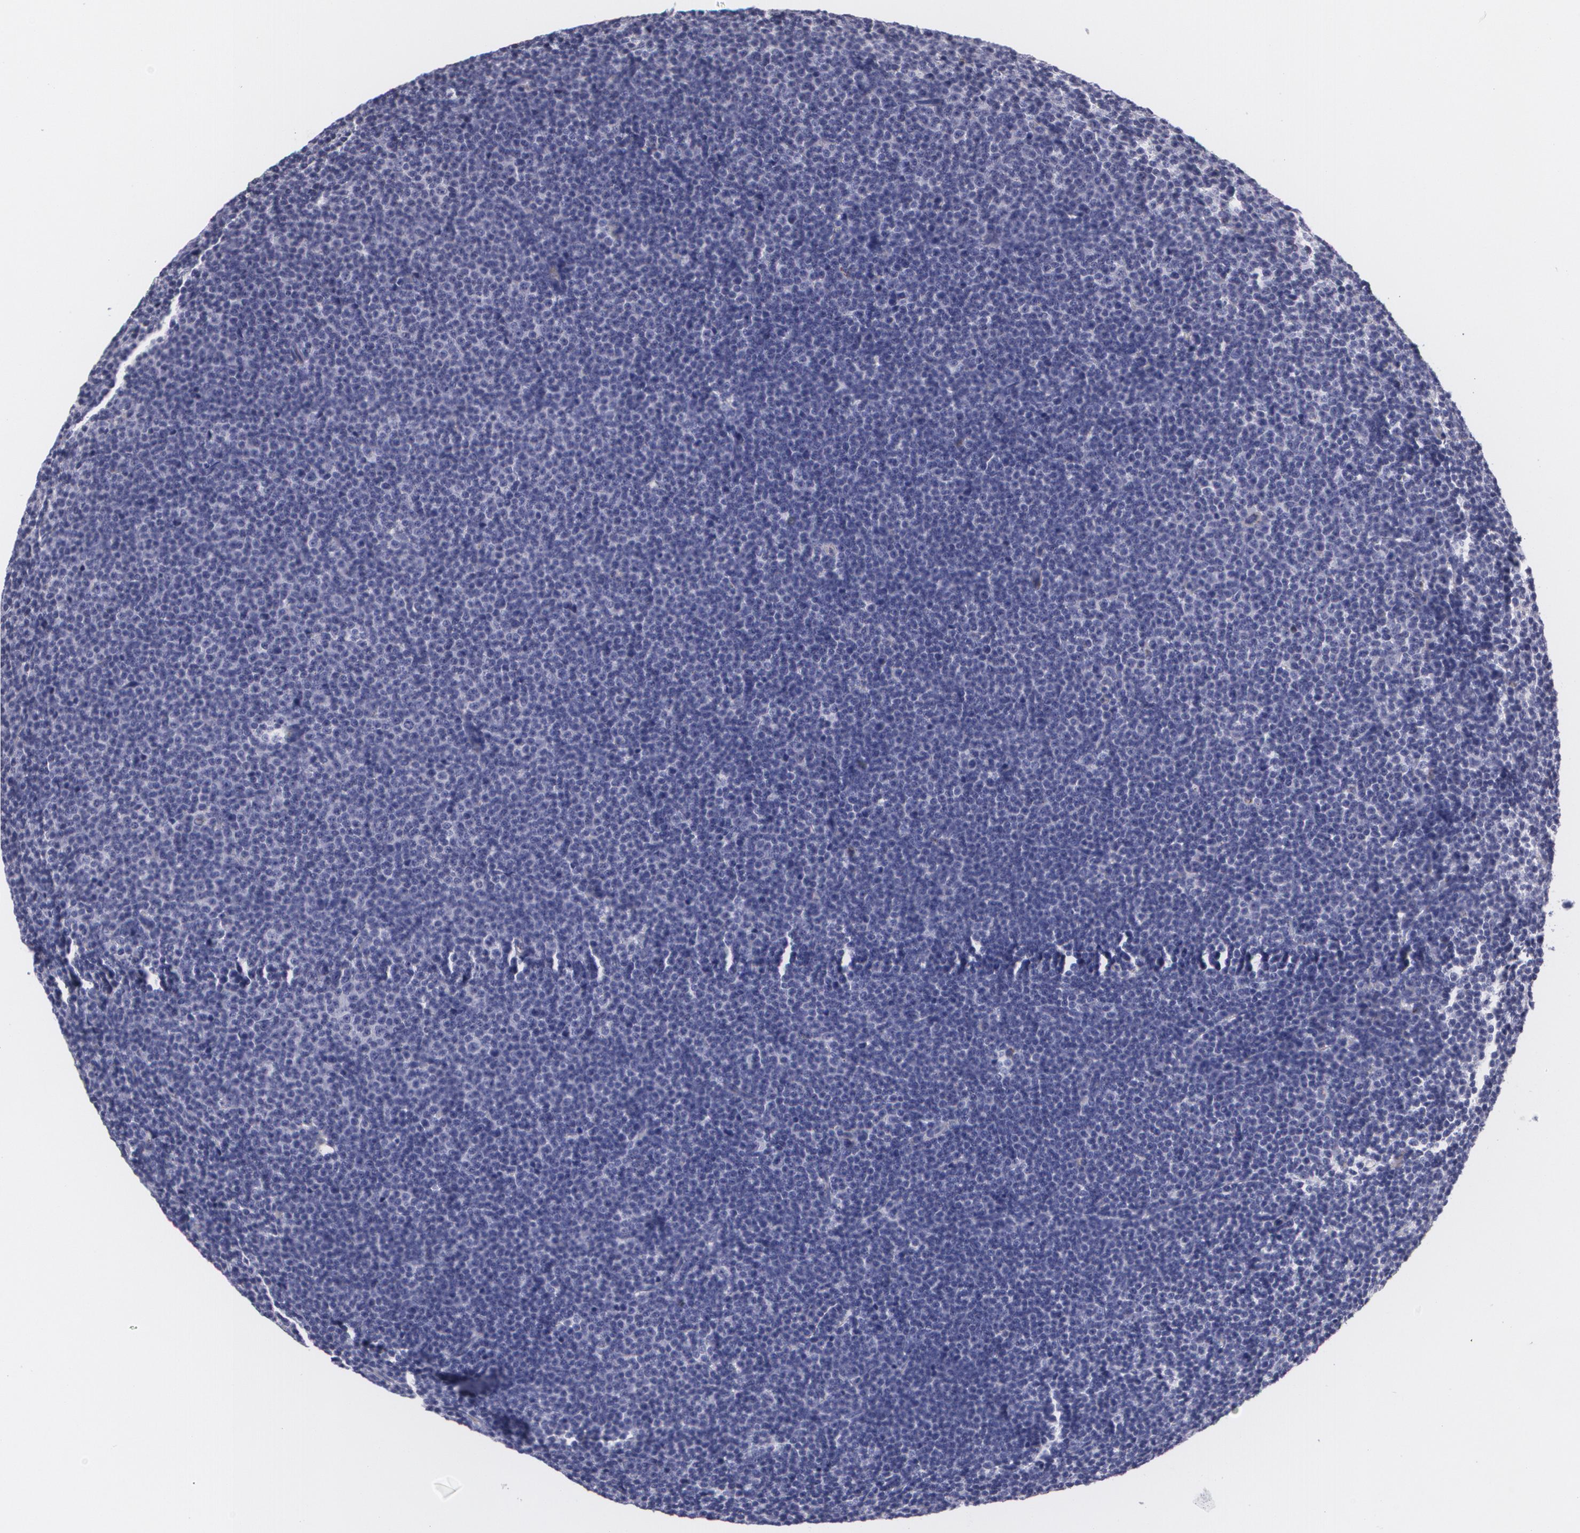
{"staining": {"intensity": "negative", "quantity": "none", "location": "none"}, "tissue": "lymphoma", "cell_type": "Tumor cells", "image_type": "cancer", "snomed": [{"axis": "morphology", "description": "Malignant lymphoma, non-Hodgkin's type, Low grade"}, {"axis": "topography", "description": "Lymph node"}], "caption": "The photomicrograph shows no staining of tumor cells in low-grade malignant lymphoma, non-Hodgkin's type.", "gene": "CILK1", "patient": {"sex": "female", "age": 69}}